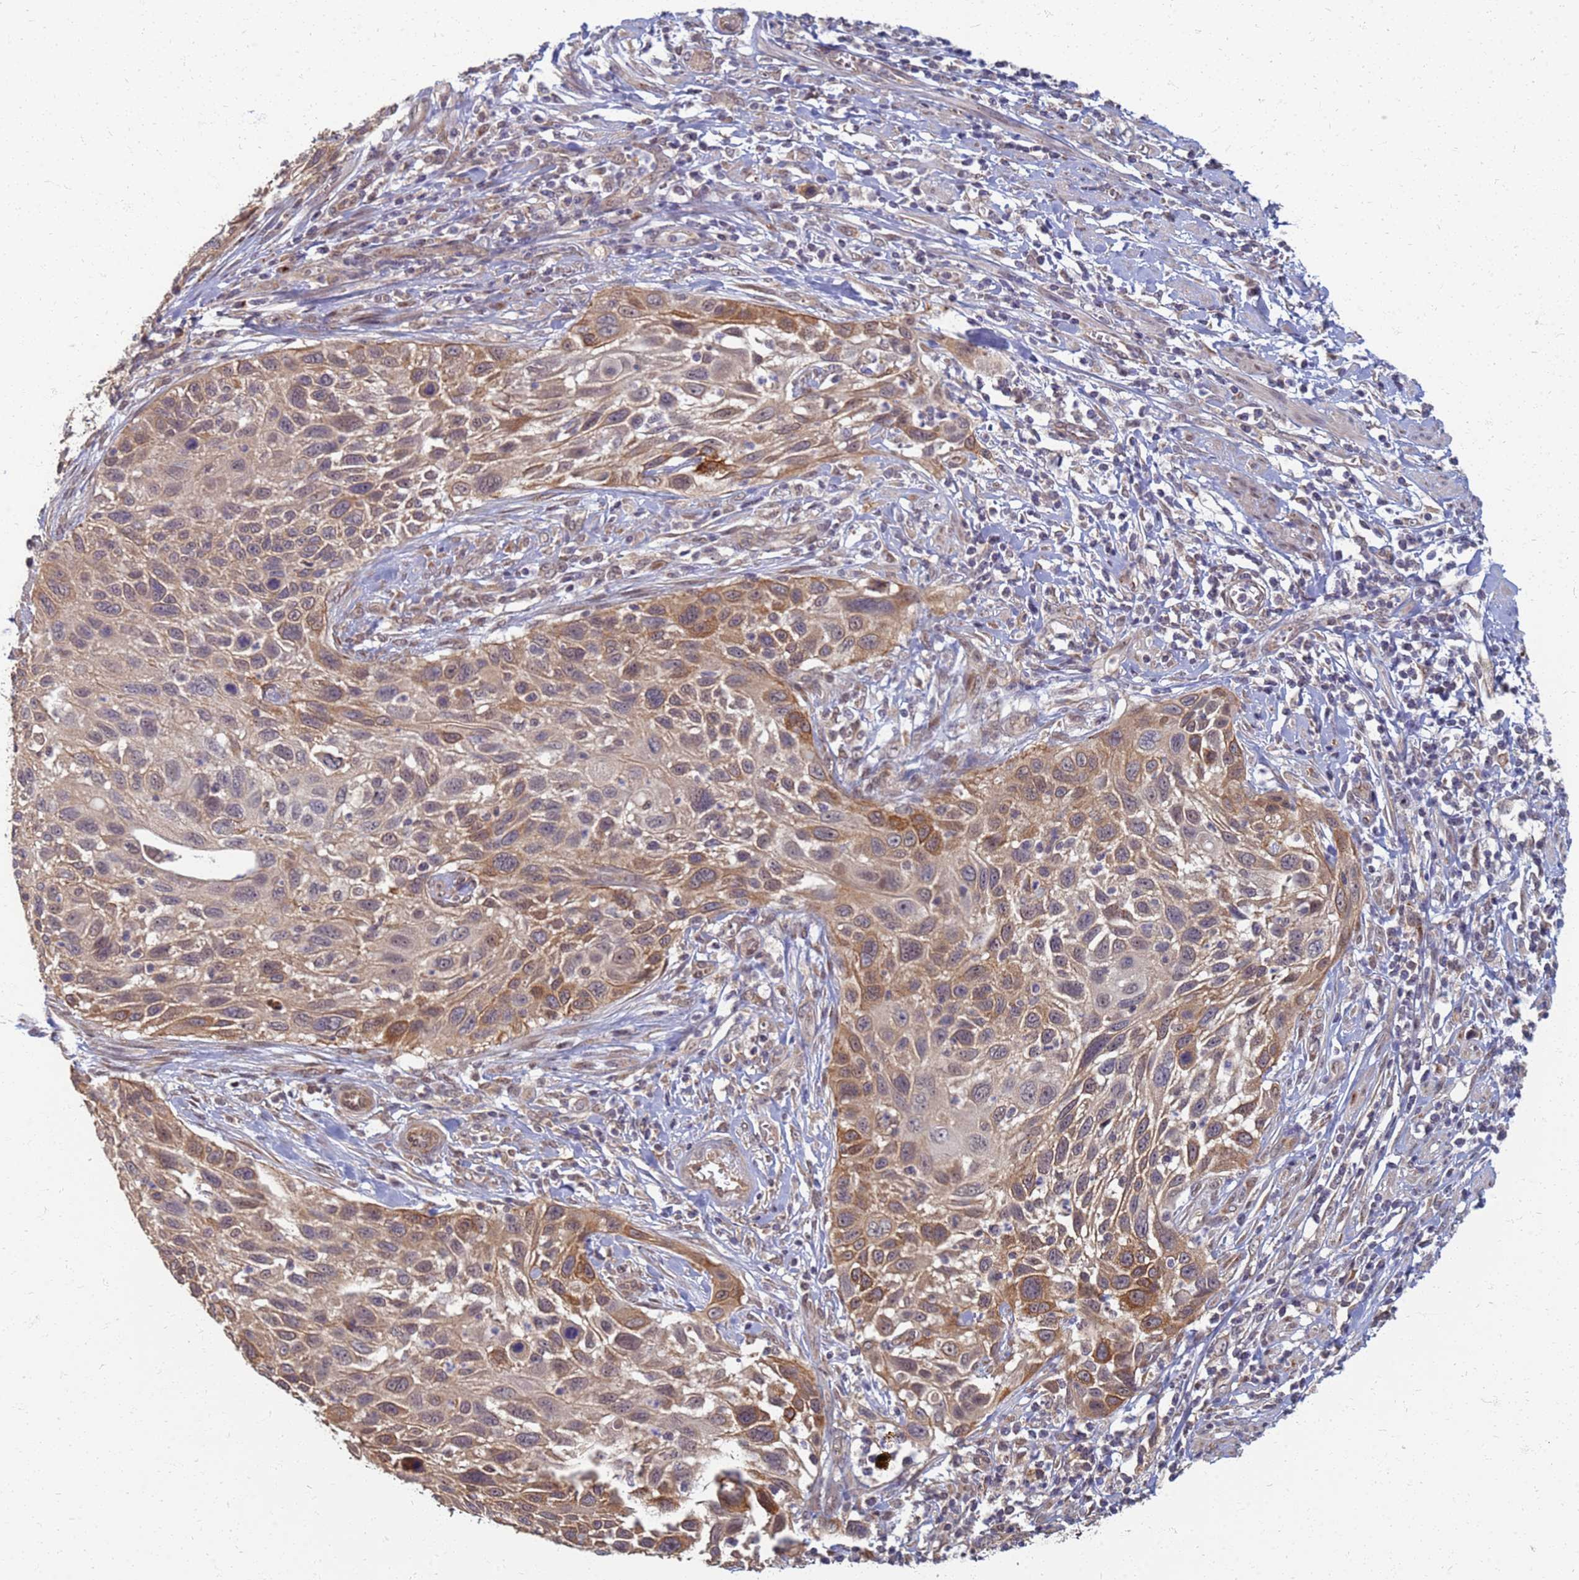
{"staining": {"intensity": "moderate", "quantity": "25%-75%", "location": "cytoplasmic/membranous"}, "tissue": "cervical cancer", "cell_type": "Tumor cells", "image_type": "cancer", "snomed": [{"axis": "morphology", "description": "Squamous cell carcinoma, NOS"}, {"axis": "topography", "description": "Cervix"}], "caption": "Immunohistochemical staining of human cervical cancer demonstrates medium levels of moderate cytoplasmic/membranous protein expression in approximately 25%-75% of tumor cells.", "gene": "ITGB4", "patient": {"sex": "female", "age": 70}}